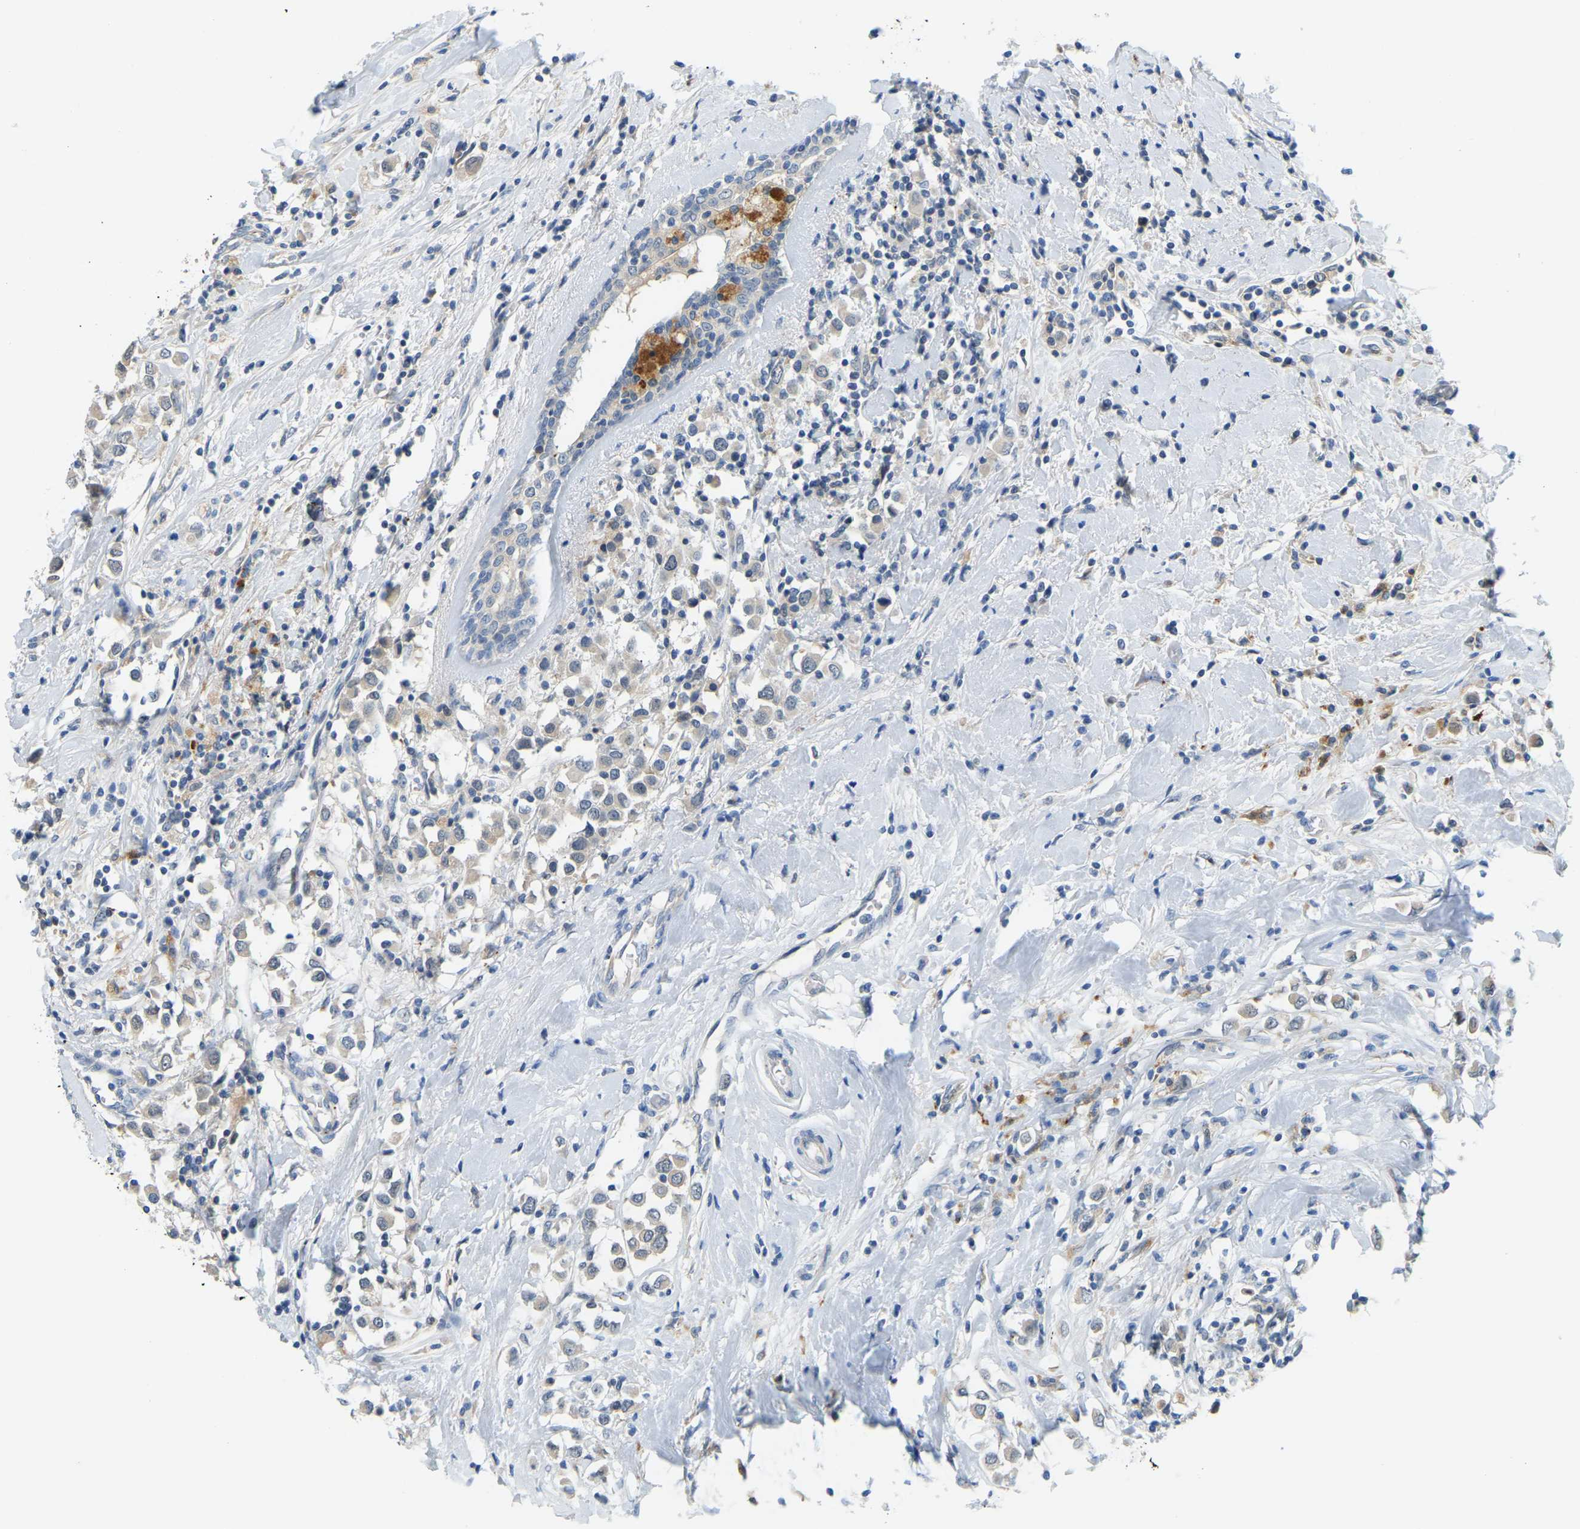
{"staining": {"intensity": "weak", "quantity": ">75%", "location": "cytoplasmic/membranous"}, "tissue": "breast cancer", "cell_type": "Tumor cells", "image_type": "cancer", "snomed": [{"axis": "morphology", "description": "Duct carcinoma"}, {"axis": "topography", "description": "Breast"}], "caption": "Protein analysis of breast infiltrating ductal carcinoma tissue exhibits weak cytoplasmic/membranous positivity in approximately >75% of tumor cells. (DAB IHC, brown staining for protein, blue staining for nuclei).", "gene": "NME8", "patient": {"sex": "female", "age": 61}}